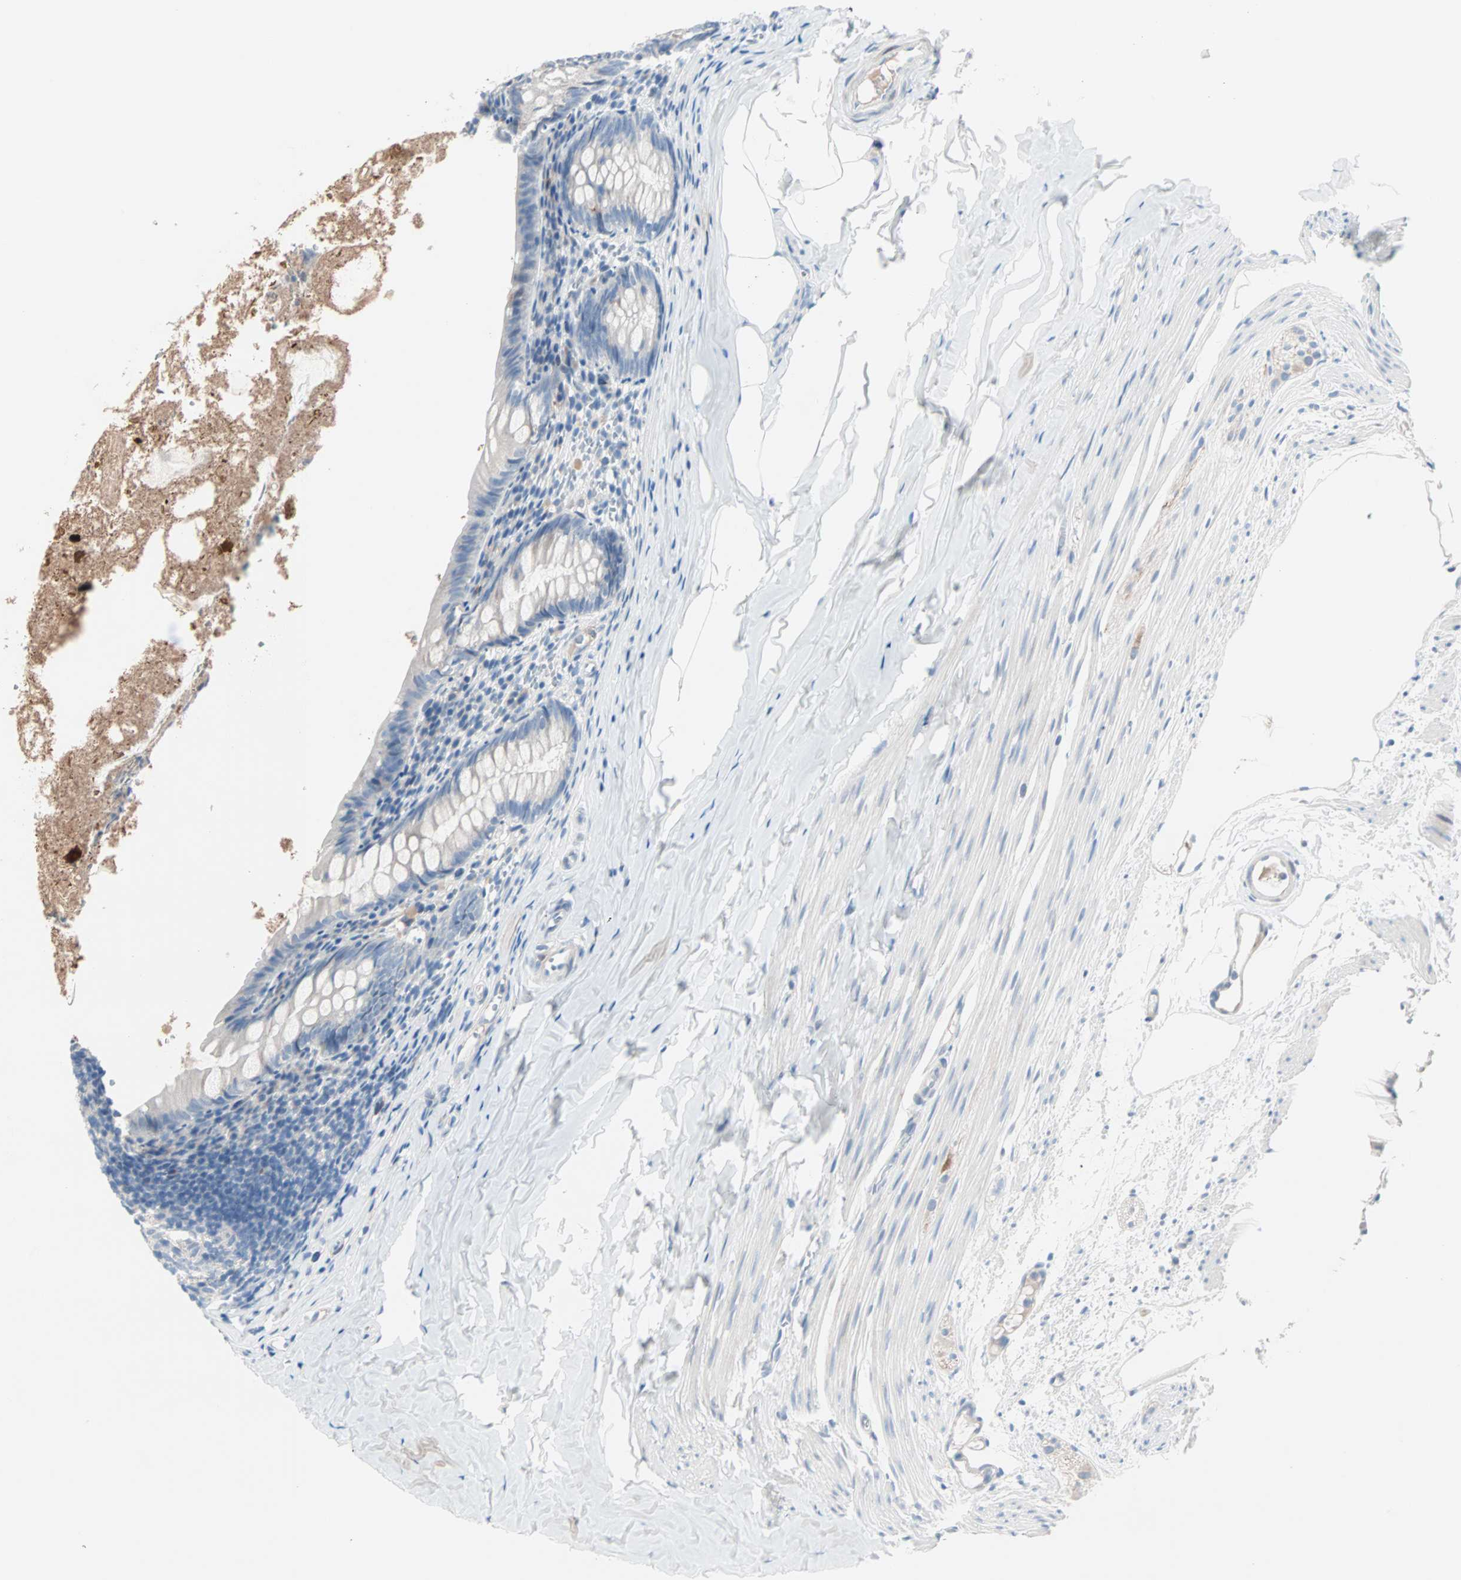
{"staining": {"intensity": "negative", "quantity": "none", "location": "none"}, "tissue": "appendix", "cell_type": "Glandular cells", "image_type": "normal", "snomed": [{"axis": "morphology", "description": "Normal tissue, NOS"}, {"axis": "topography", "description": "Appendix"}], "caption": "This is an IHC photomicrograph of normal appendix. There is no positivity in glandular cells.", "gene": "NEFH", "patient": {"sex": "female", "age": 10}}